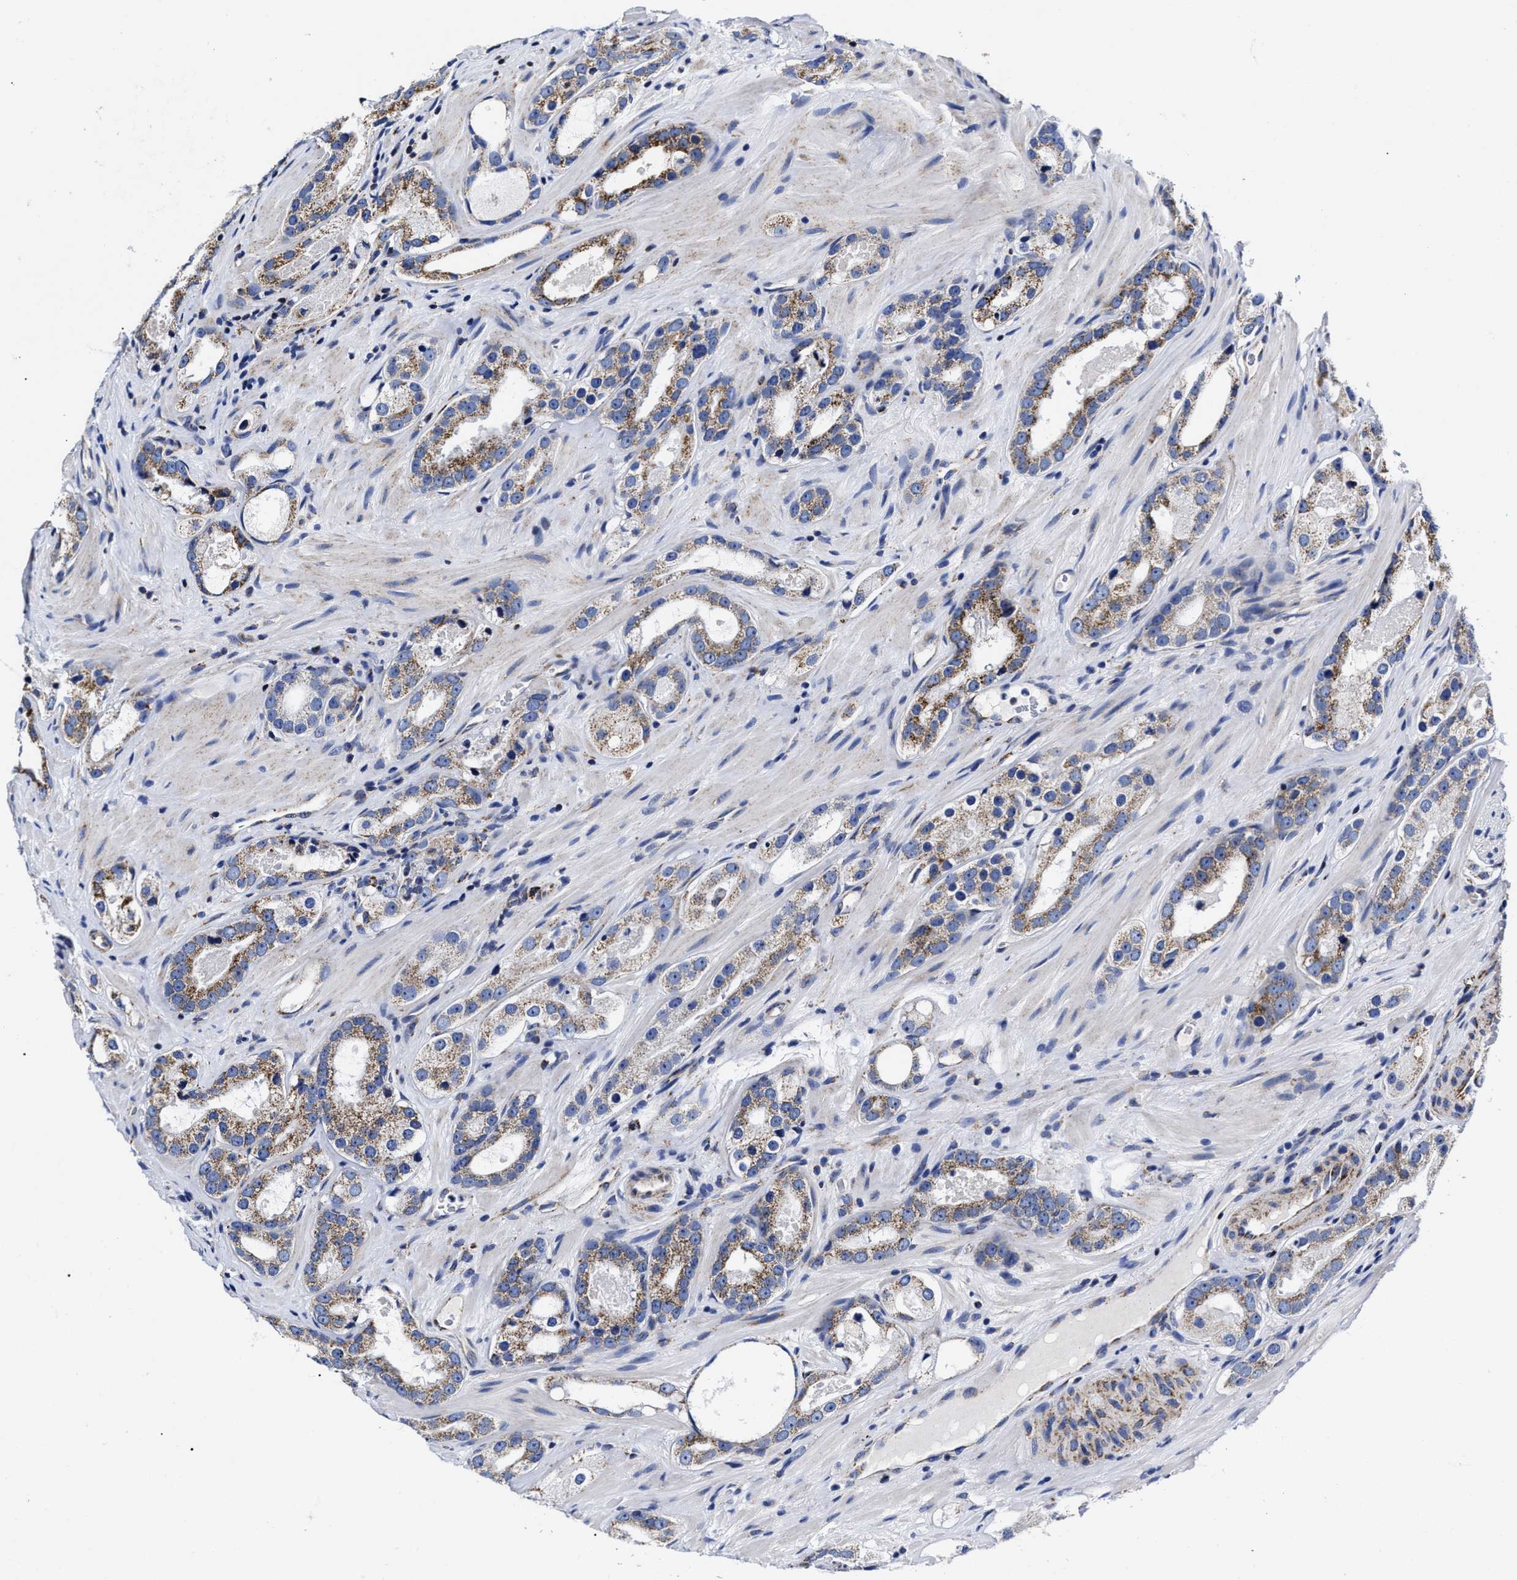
{"staining": {"intensity": "moderate", "quantity": "25%-75%", "location": "cytoplasmic/membranous"}, "tissue": "prostate cancer", "cell_type": "Tumor cells", "image_type": "cancer", "snomed": [{"axis": "morphology", "description": "Adenocarcinoma, High grade"}, {"axis": "topography", "description": "Prostate"}], "caption": "Protein staining of prostate cancer tissue exhibits moderate cytoplasmic/membranous staining in about 25%-75% of tumor cells.", "gene": "HINT2", "patient": {"sex": "male", "age": 63}}